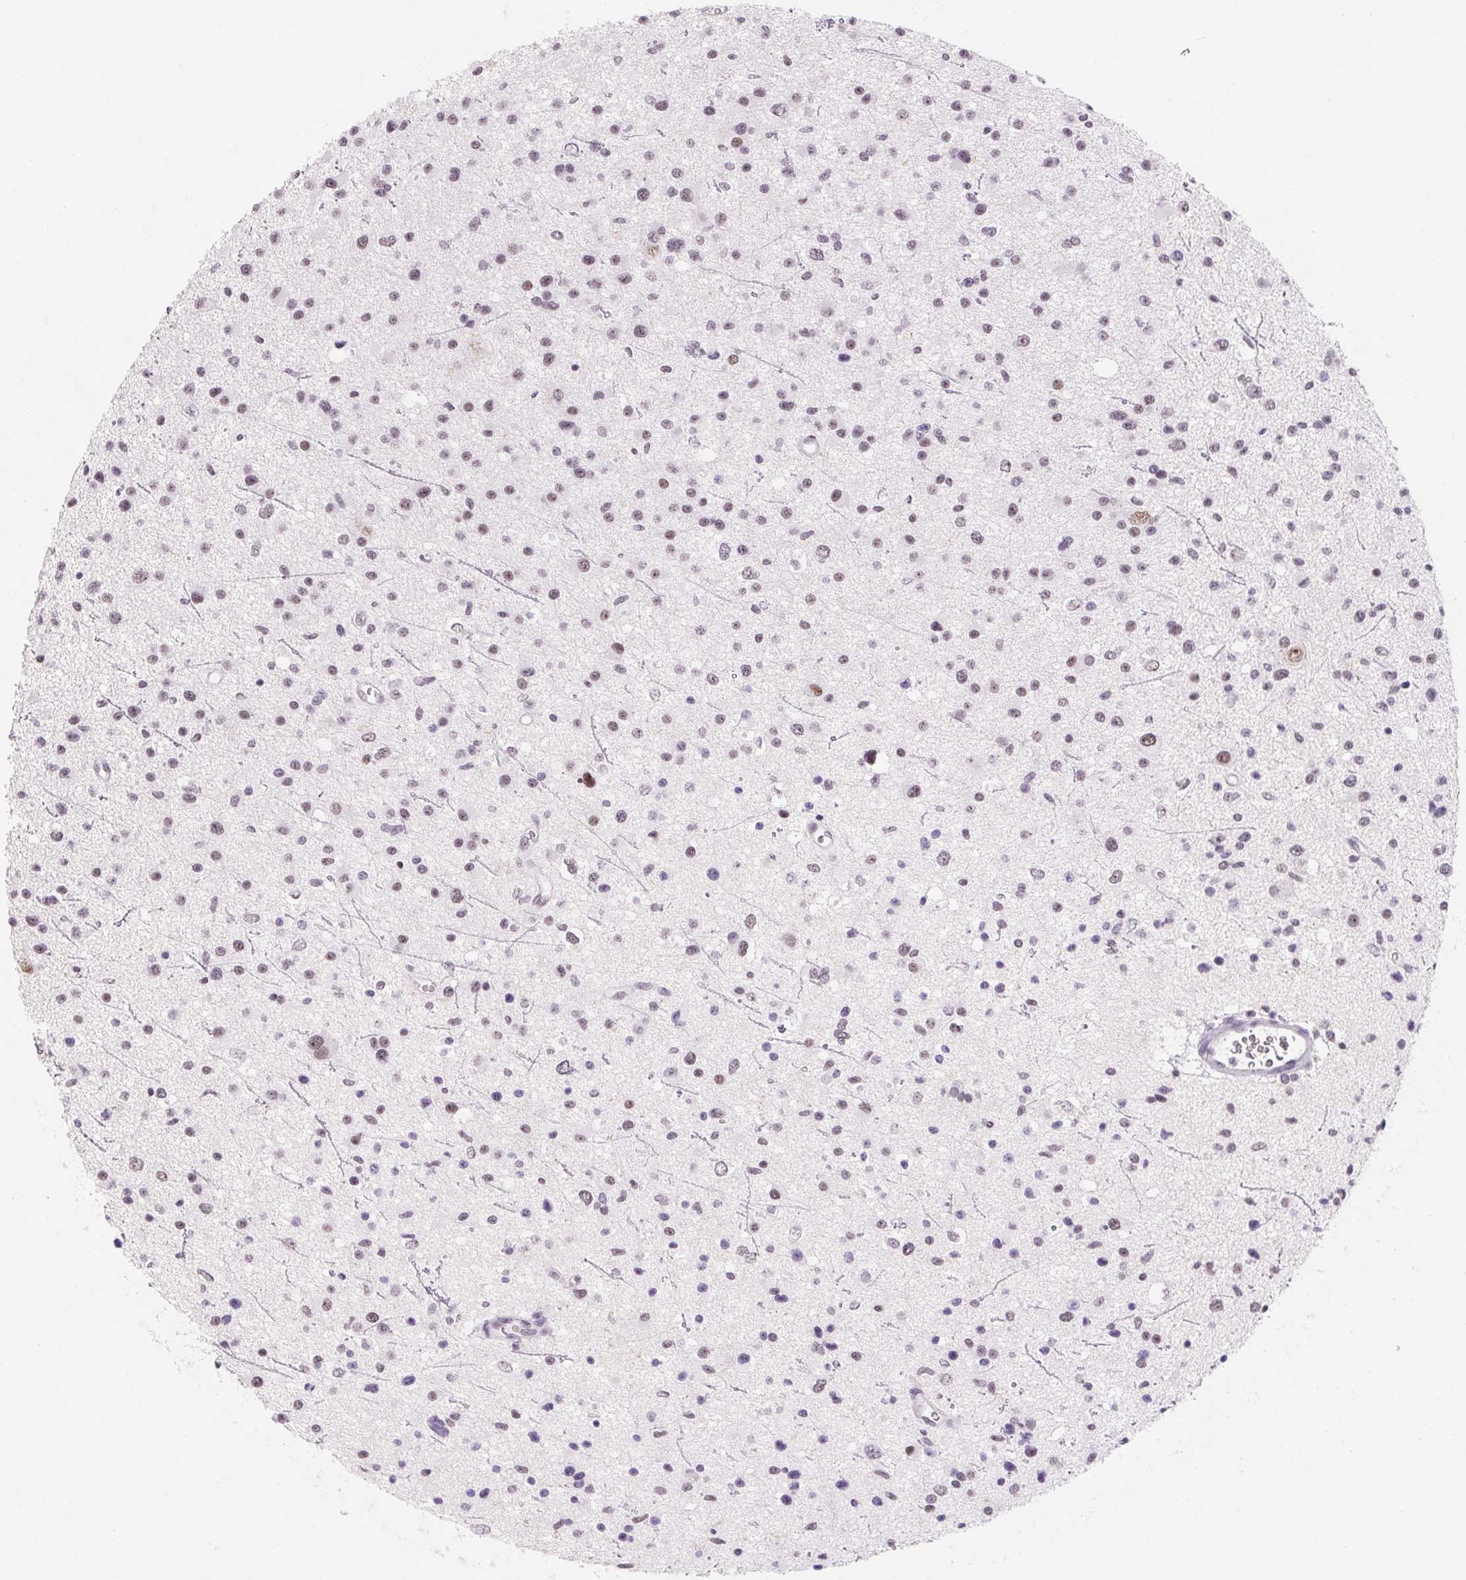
{"staining": {"intensity": "weak", "quantity": "25%-75%", "location": "nuclear"}, "tissue": "glioma", "cell_type": "Tumor cells", "image_type": "cancer", "snomed": [{"axis": "morphology", "description": "Glioma, malignant, Low grade"}, {"axis": "topography", "description": "Brain"}], "caption": "A brown stain labels weak nuclear staining of a protein in glioma tumor cells.", "gene": "ZIC4", "patient": {"sex": "male", "age": 43}}